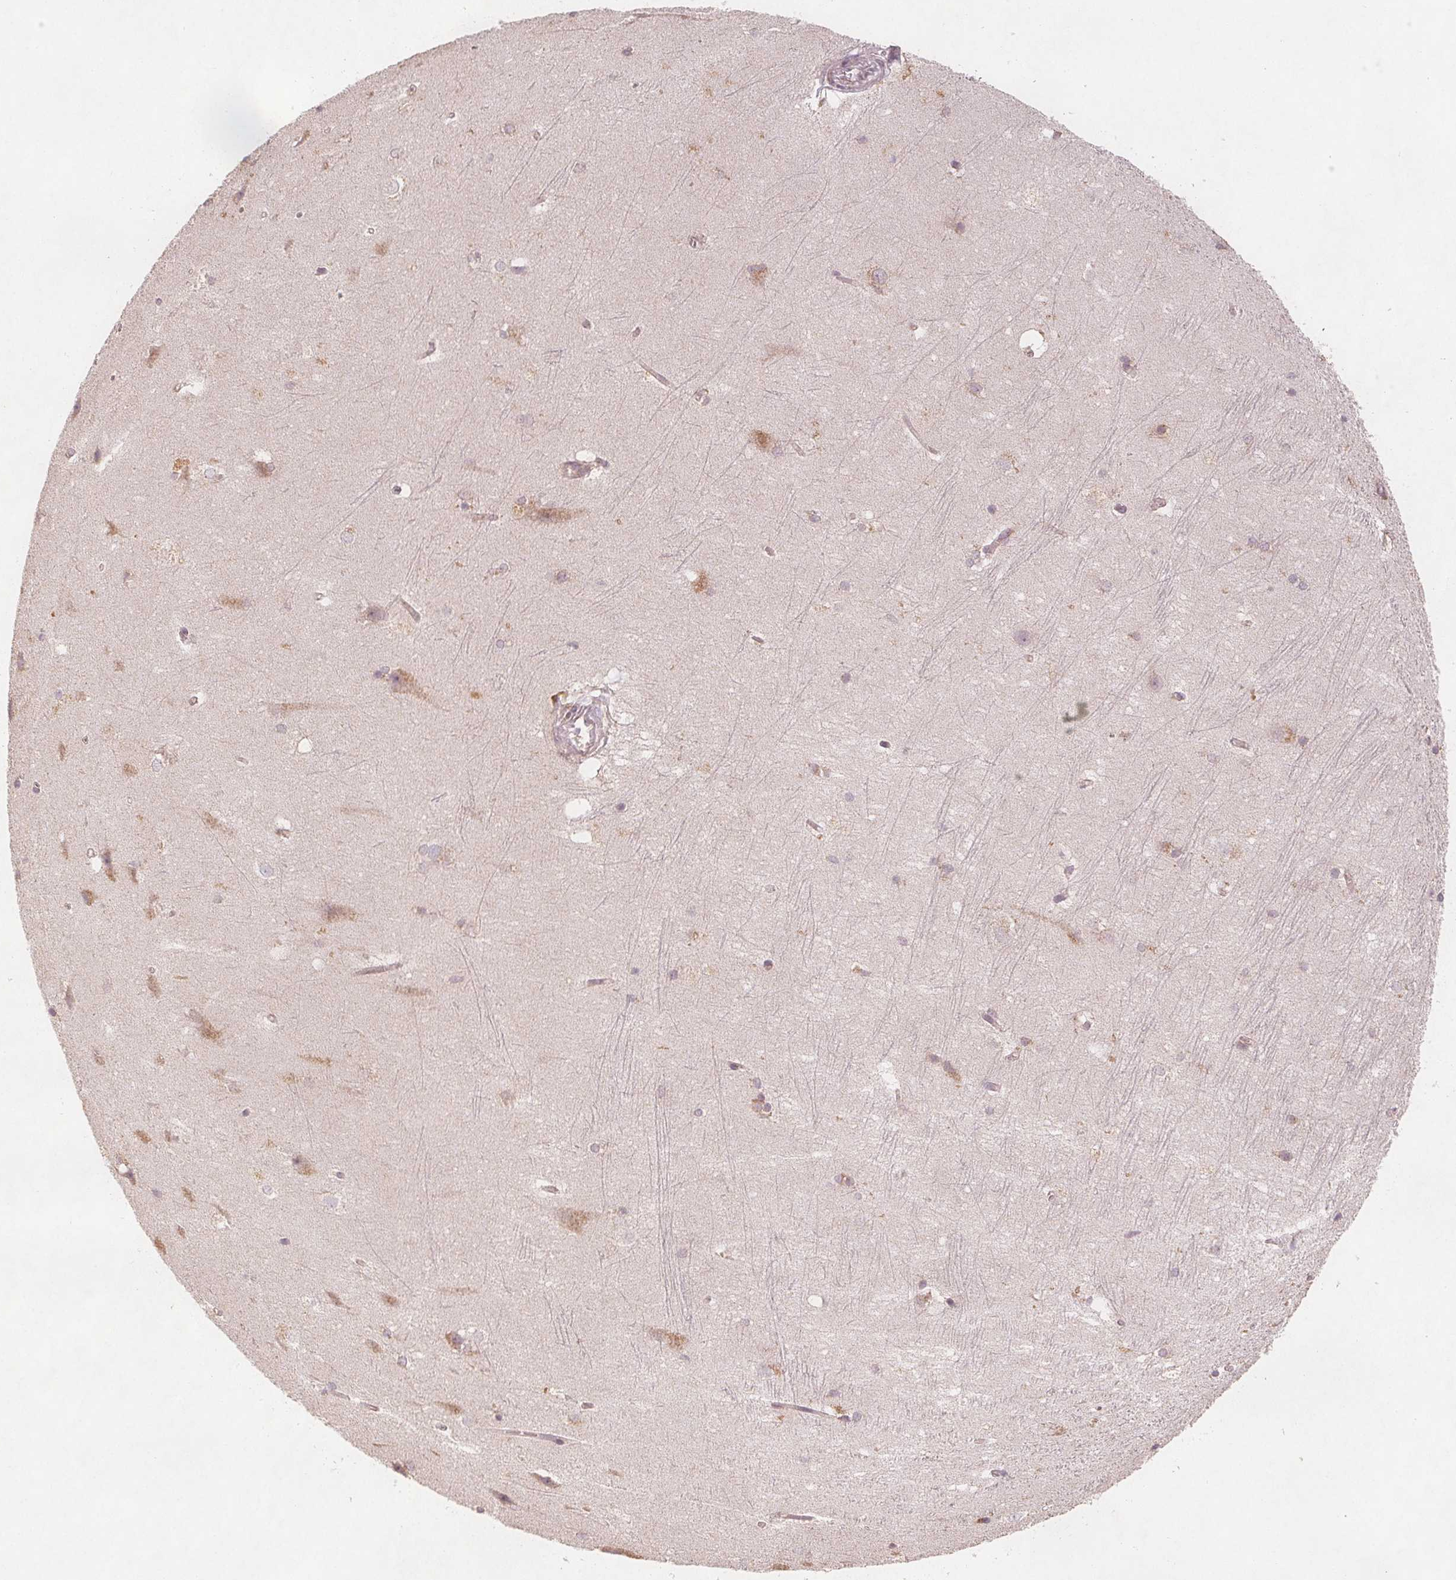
{"staining": {"intensity": "negative", "quantity": "none", "location": "none"}, "tissue": "hippocampus", "cell_type": "Glial cells", "image_type": "normal", "snomed": [{"axis": "morphology", "description": "Normal tissue, NOS"}, {"axis": "topography", "description": "Cerebral cortex"}, {"axis": "topography", "description": "Hippocampus"}], "caption": "This histopathology image is of unremarkable hippocampus stained with immunohistochemistry to label a protein in brown with the nuclei are counter-stained blue. There is no positivity in glial cells.", "gene": "NCSTN", "patient": {"sex": "female", "age": 19}}